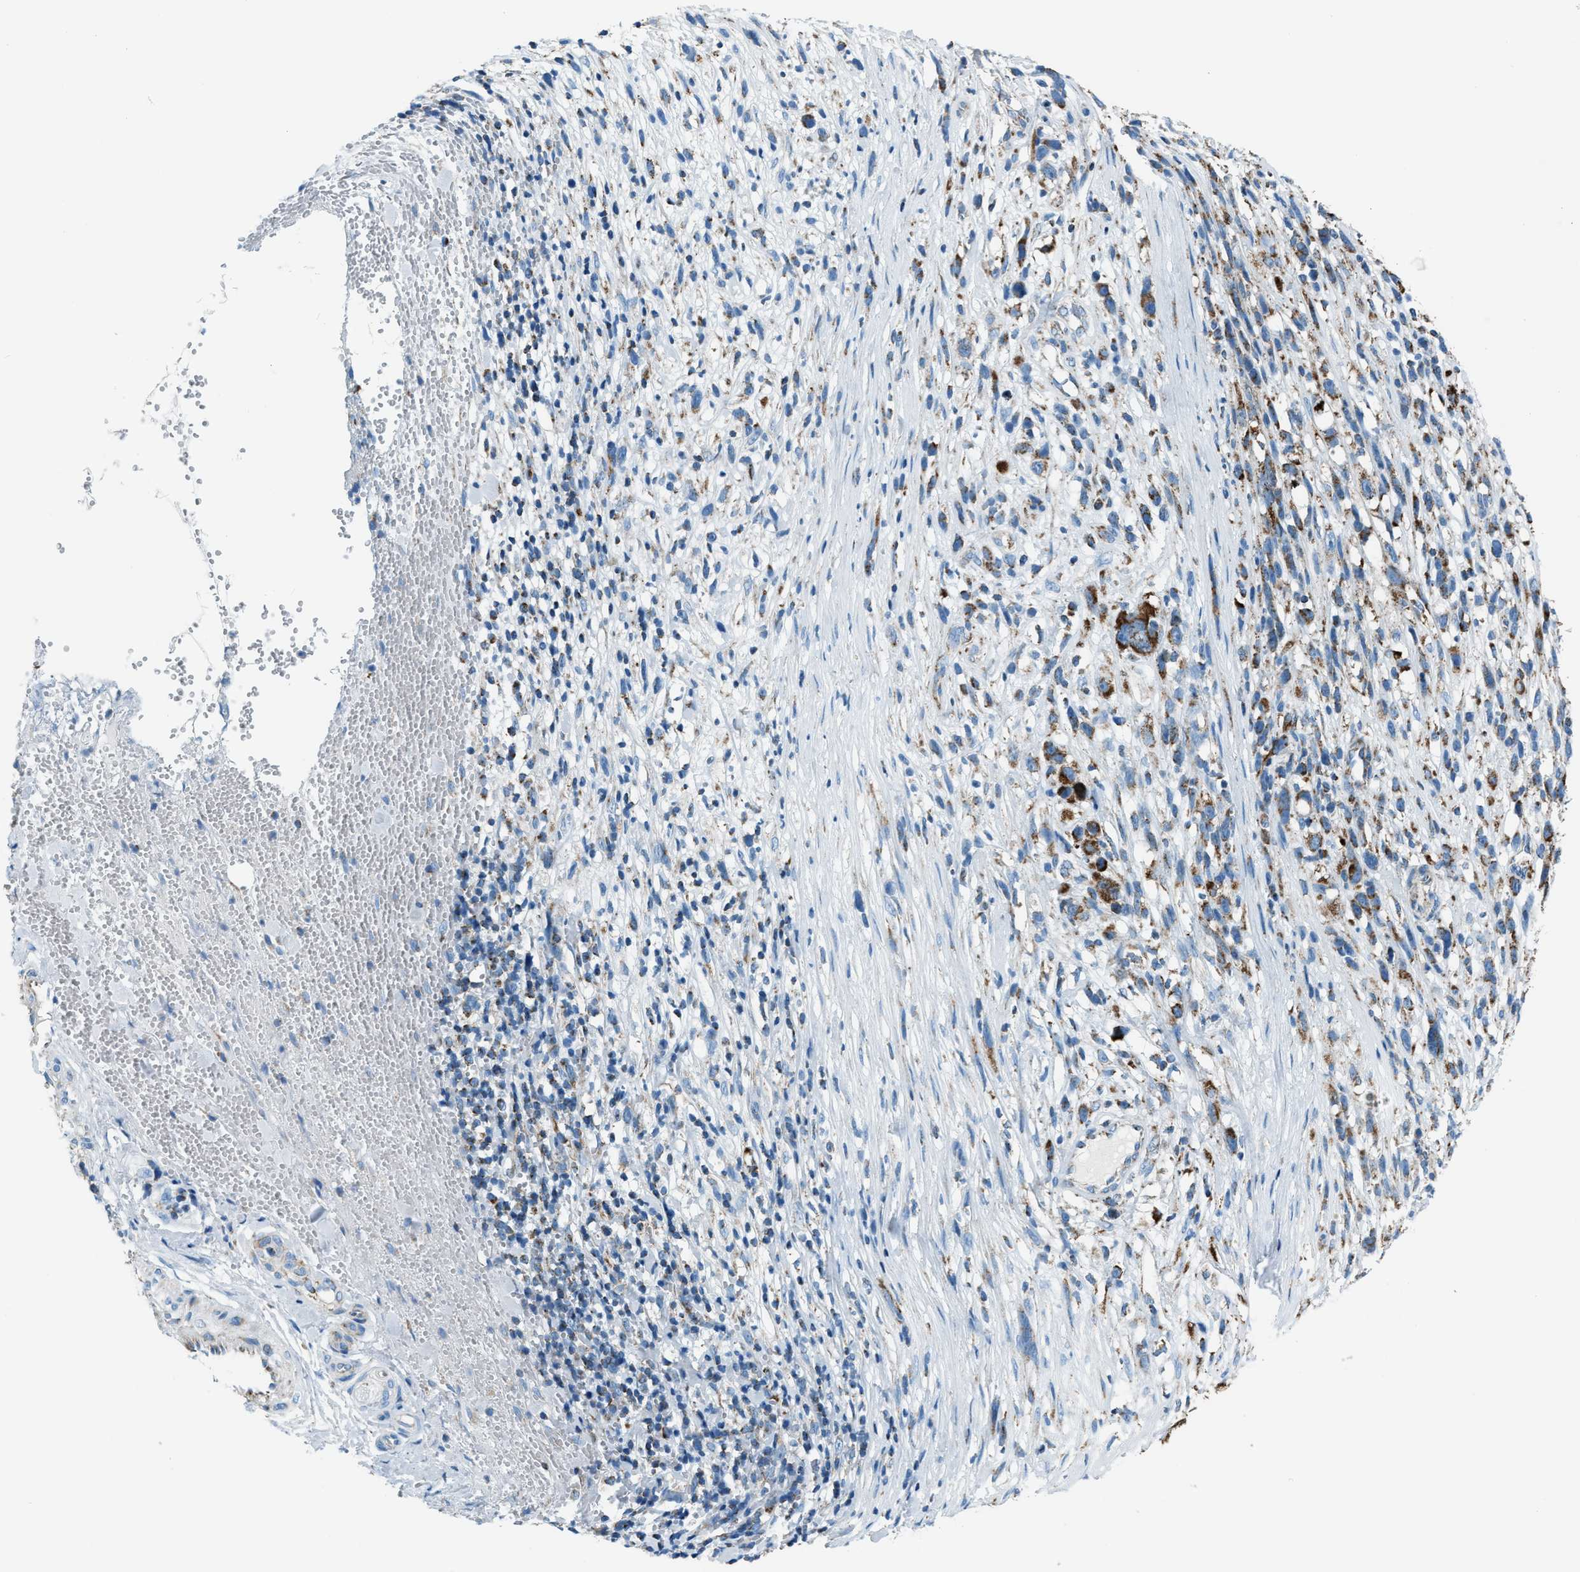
{"staining": {"intensity": "moderate", "quantity": ">75%", "location": "cytoplasmic/membranous"}, "tissue": "melanoma", "cell_type": "Tumor cells", "image_type": "cancer", "snomed": [{"axis": "morphology", "description": "Malignant melanoma, NOS"}, {"axis": "topography", "description": "Skin"}], "caption": "A high-resolution histopathology image shows immunohistochemistry staining of melanoma, which shows moderate cytoplasmic/membranous staining in approximately >75% of tumor cells.", "gene": "MDH2", "patient": {"sex": "female", "age": 55}}